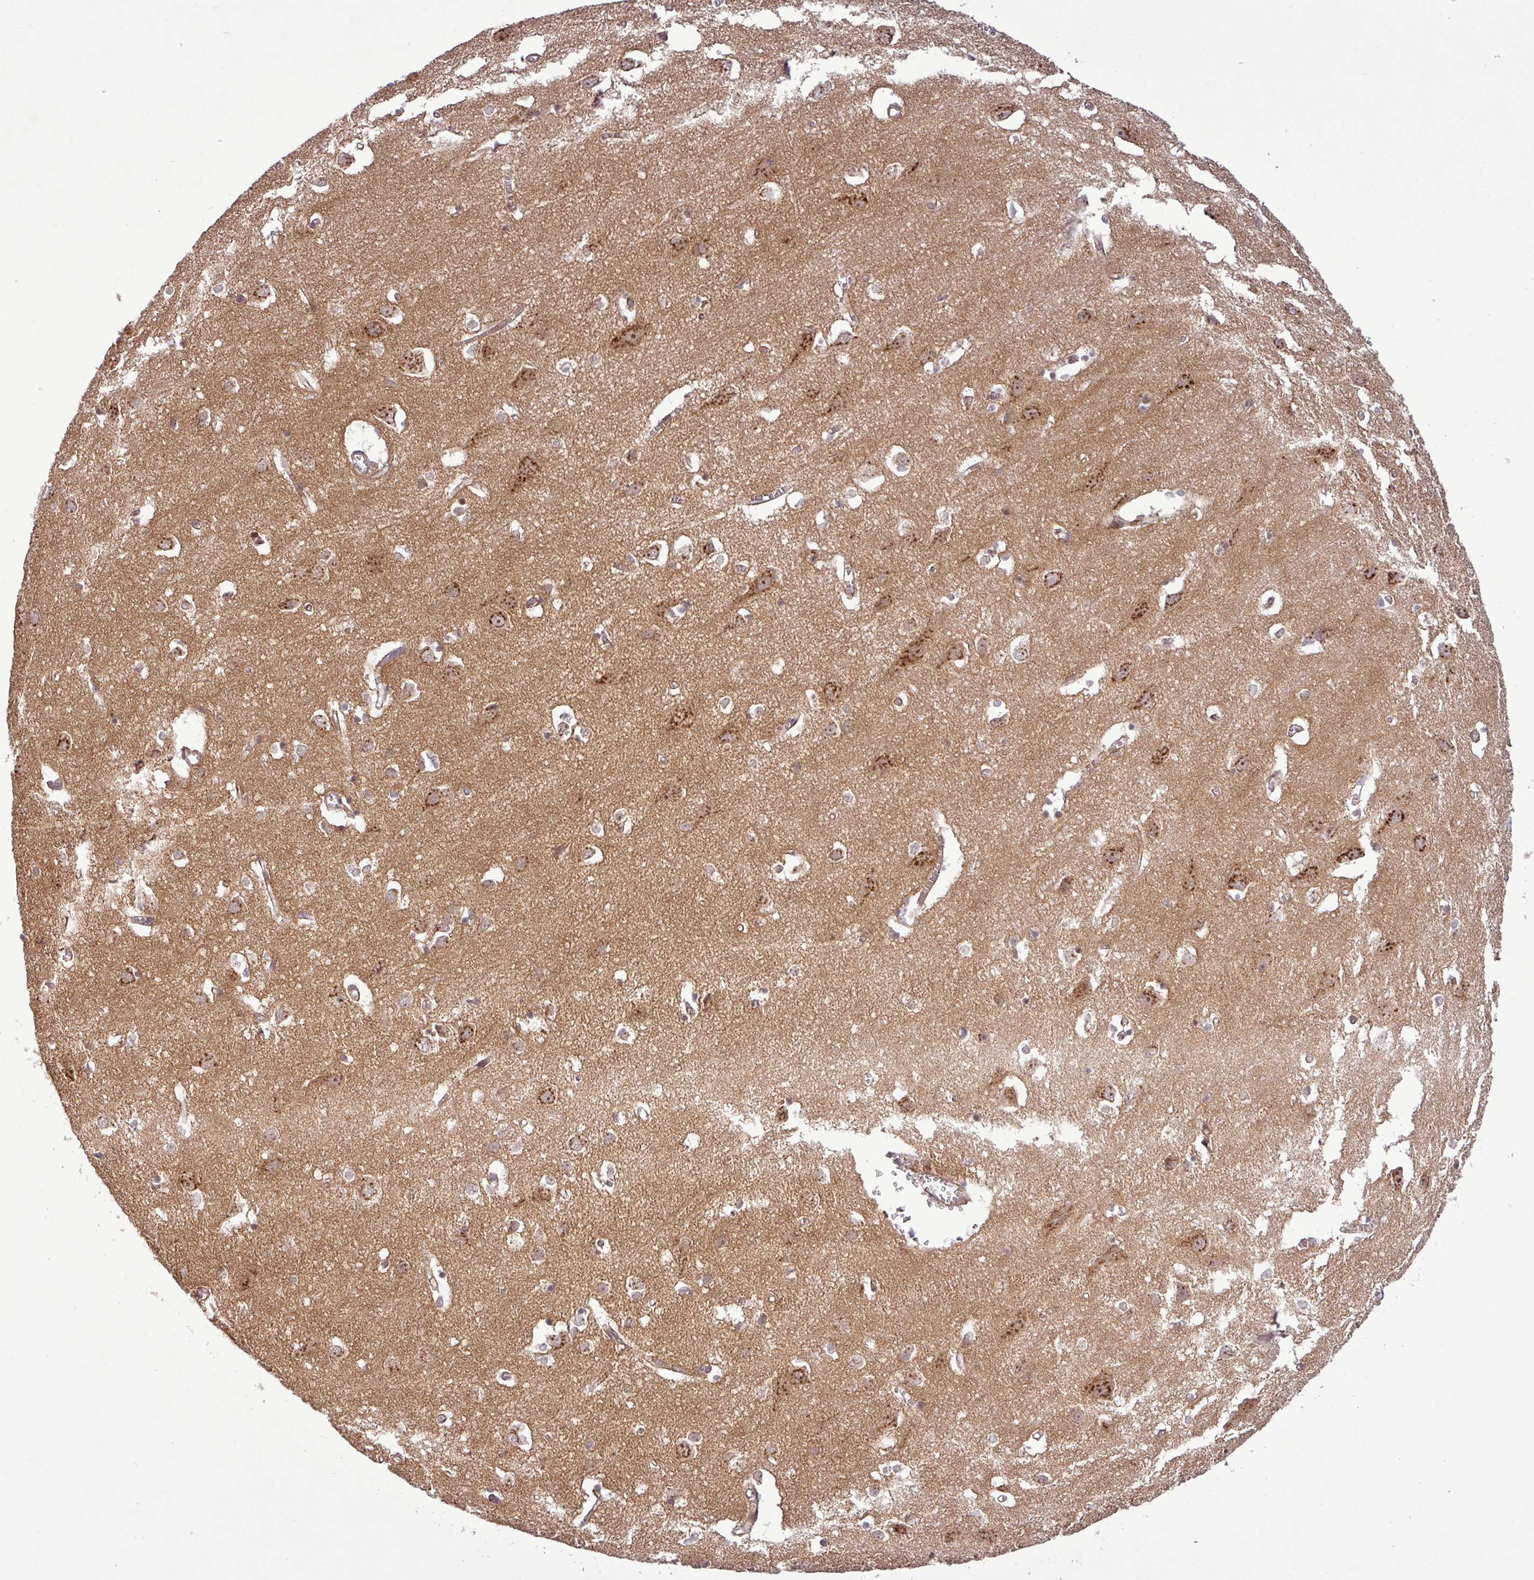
{"staining": {"intensity": "moderate", "quantity": "<25%", "location": "cytoplasmic/membranous"}, "tissue": "cerebral cortex", "cell_type": "Endothelial cells", "image_type": "normal", "snomed": [{"axis": "morphology", "description": "Normal tissue, NOS"}, {"axis": "topography", "description": "Cerebral cortex"}], "caption": "This is a histology image of immunohistochemistry staining of benign cerebral cortex, which shows moderate positivity in the cytoplasmic/membranous of endothelial cells.", "gene": "PCDH1", "patient": {"sex": "male", "age": 70}}